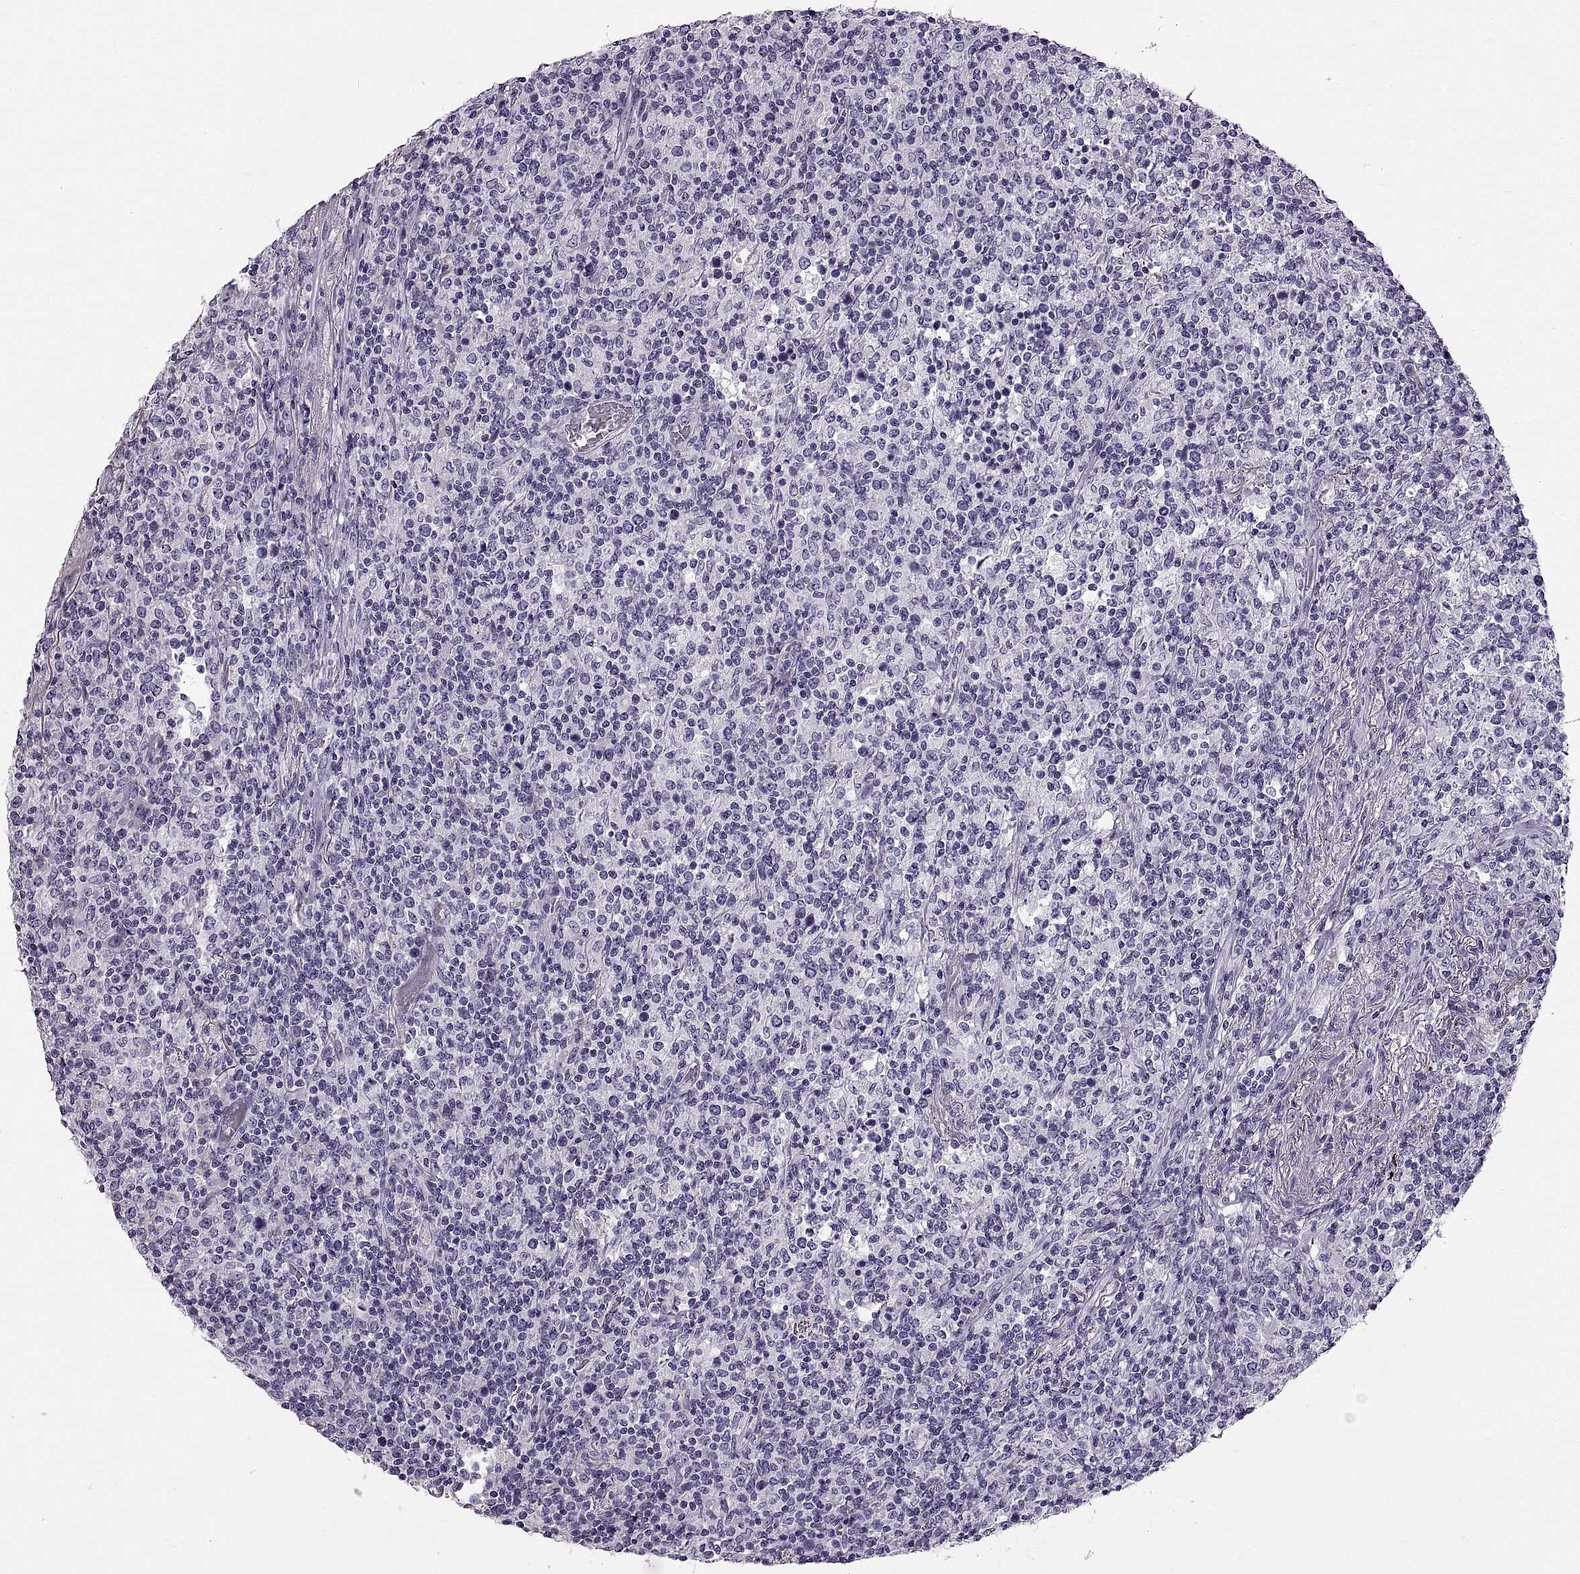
{"staining": {"intensity": "negative", "quantity": "none", "location": "none"}, "tissue": "lymphoma", "cell_type": "Tumor cells", "image_type": "cancer", "snomed": [{"axis": "morphology", "description": "Malignant lymphoma, non-Hodgkin's type, High grade"}, {"axis": "topography", "description": "Lung"}], "caption": "High power microscopy histopathology image of an immunohistochemistry (IHC) histopathology image of lymphoma, revealing no significant positivity in tumor cells.", "gene": "WFDC8", "patient": {"sex": "male", "age": 79}}